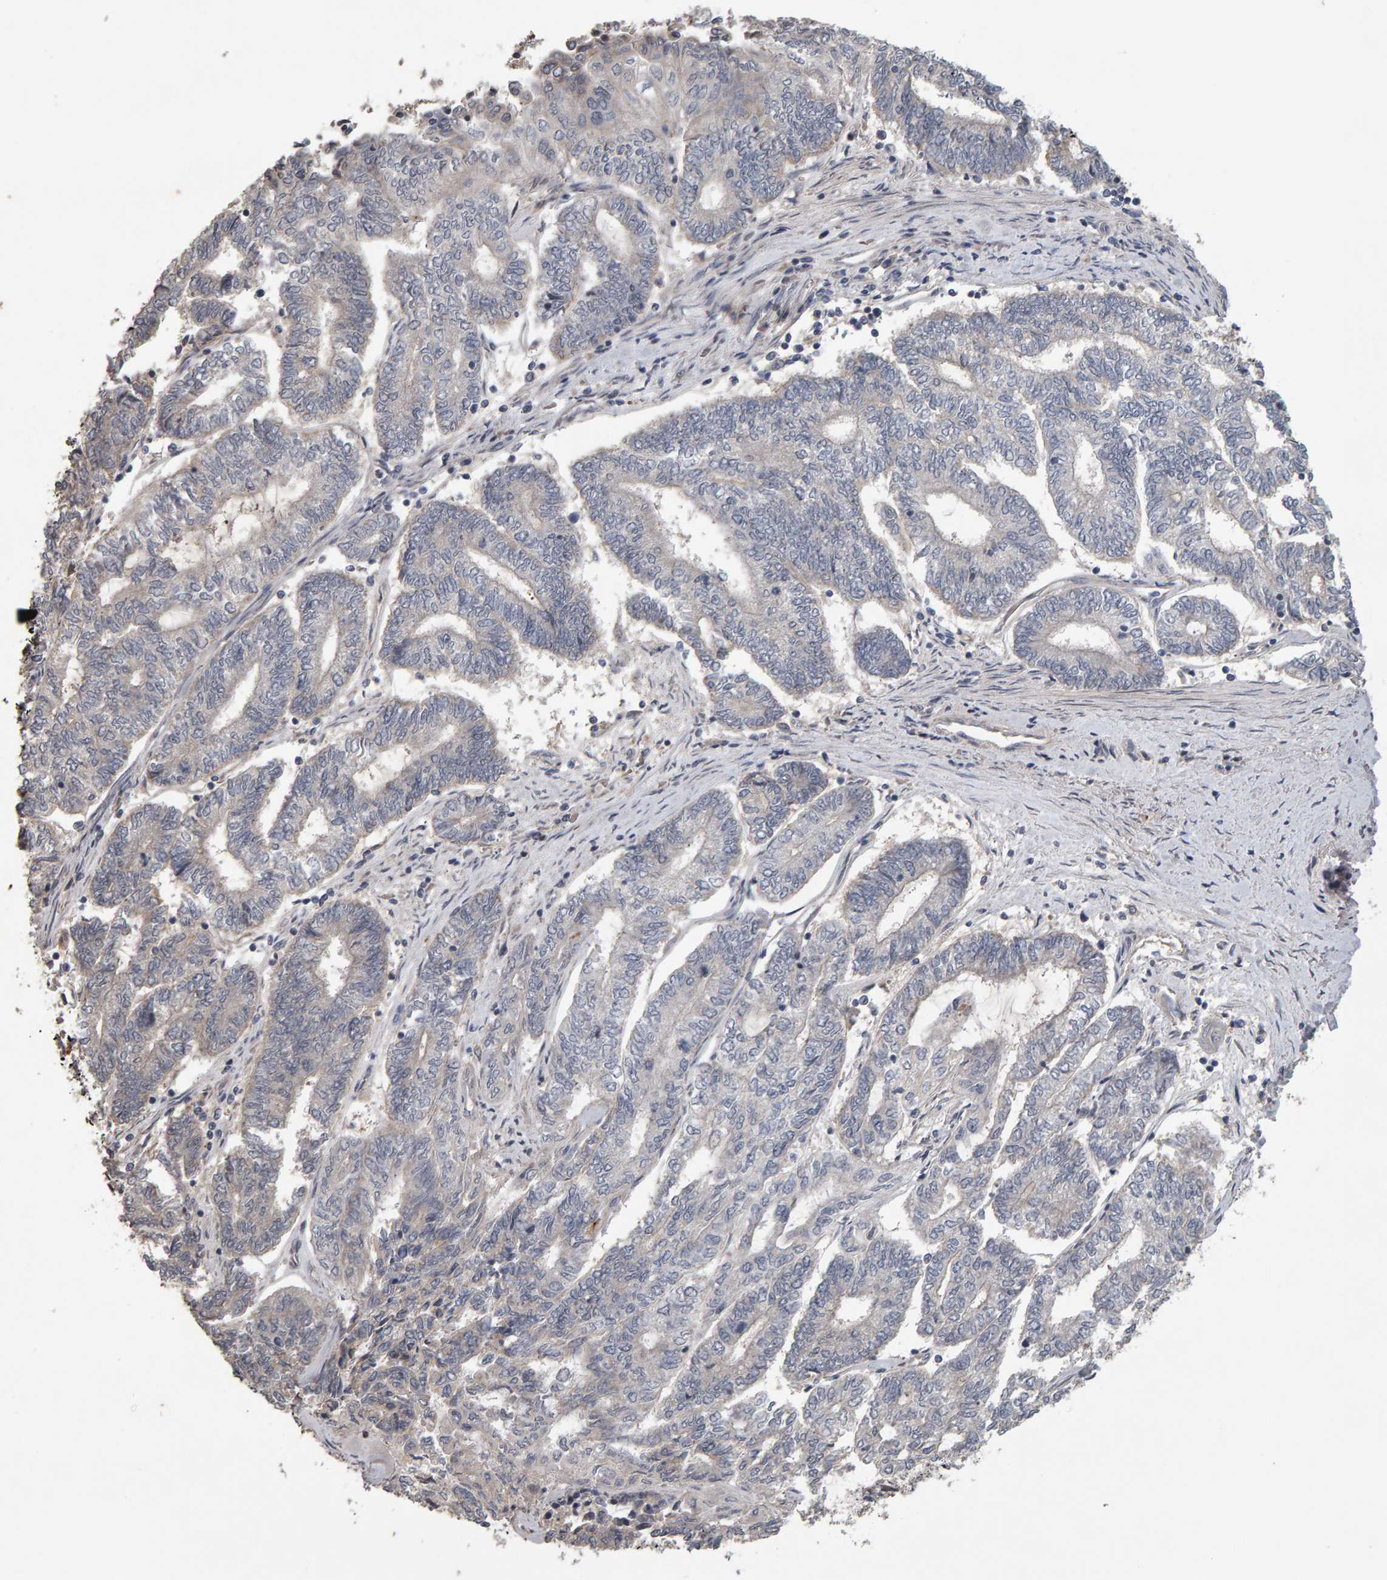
{"staining": {"intensity": "negative", "quantity": "none", "location": "none"}, "tissue": "endometrial cancer", "cell_type": "Tumor cells", "image_type": "cancer", "snomed": [{"axis": "morphology", "description": "Adenocarcinoma, NOS"}, {"axis": "topography", "description": "Uterus"}, {"axis": "topography", "description": "Endometrium"}], "caption": "The IHC image has no significant staining in tumor cells of endometrial cancer tissue. (DAB IHC with hematoxylin counter stain).", "gene": "COASY", "patient": {"sex": "female", "age": 70}}